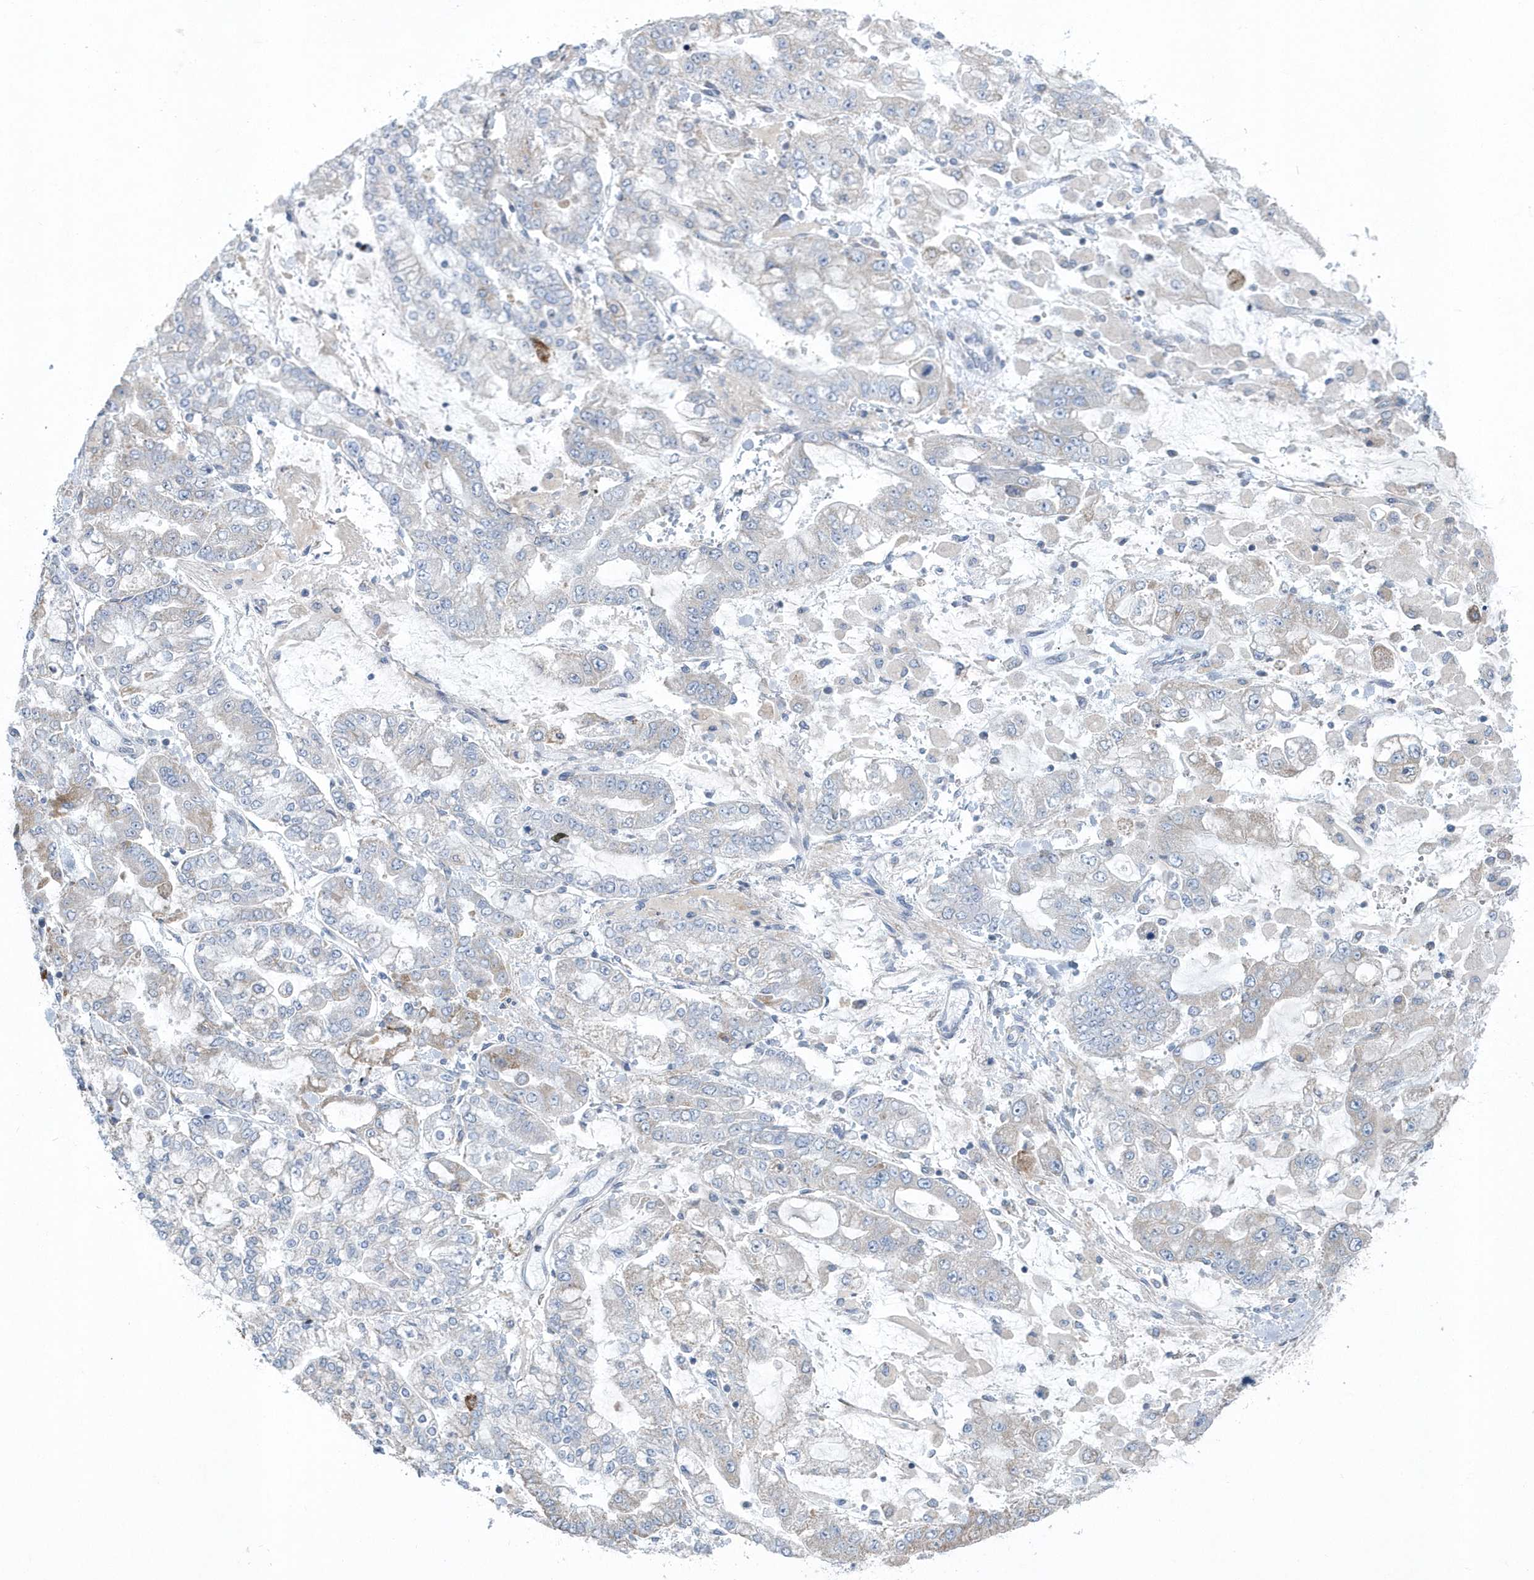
{"staining": {"intensity": "negative", "quantity": "none", "location": "none"}, "tissue": "stomach cancer", "cell_type": "Tumor cells", "image_type": "cancer", "snomed": [{"axis": "morphology", "description": "Normal tissue, NOS"}, {"axis": "morphology", "description": "Adenocarcinoma, NOS"}, {"axis": "topography", "description": "Stomach, upper"}, {"axis": "topography", "description": "Stomach"}], "caption": "Stomach adenocarcinoma was stained to show a protein in brown. There is no significant staining in tumor cells. Brightfield microscopy of immunohistochemistry stained with DAB (3,3'-diaminobenzidine) (brown) and hematoxylin (blue), captured at high magnification.", "gene": "SPATA18", "patient": {"sex": "male", "age": 76}}